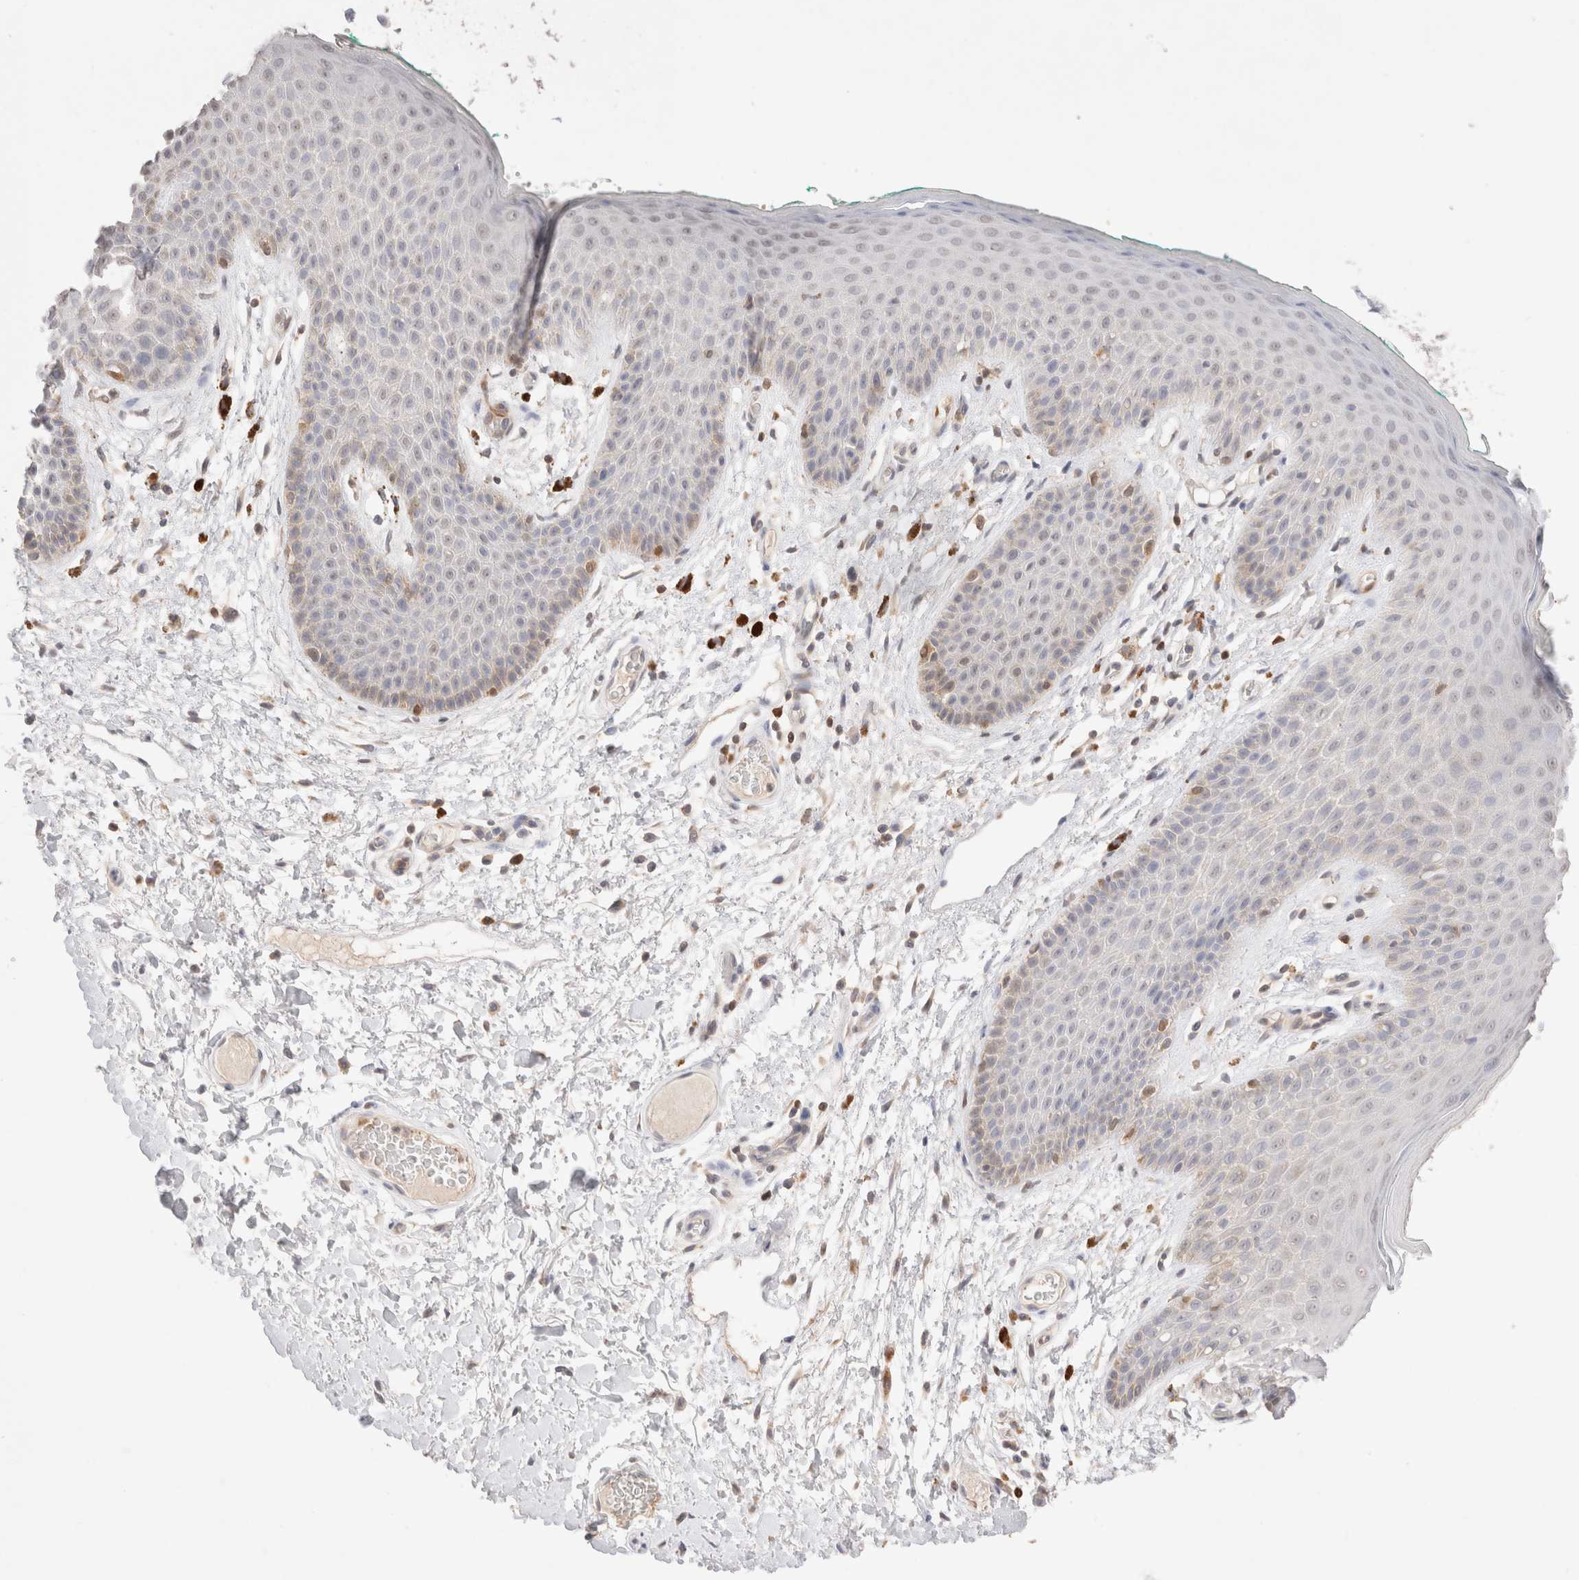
{"staining": {"intensity": "moderate", "quantity": "<25%", "location": "cytoplasmic/membranous"}, "tissue": "skin", "cell_type": "Epidermal cells", "image_type": "normal", "snomed": [{"axis": "morphology", "description": "Normal tissue, NOS"}, {"axis": "topography", "description": "Anal"}], "caption": "Skin stained with a brown dye displays moderate cytoplasmic/membranous positive expression in about <25% of epidermal cells.", "gene": "STARD10", "patient": {"sex": "male", "age": 74}}